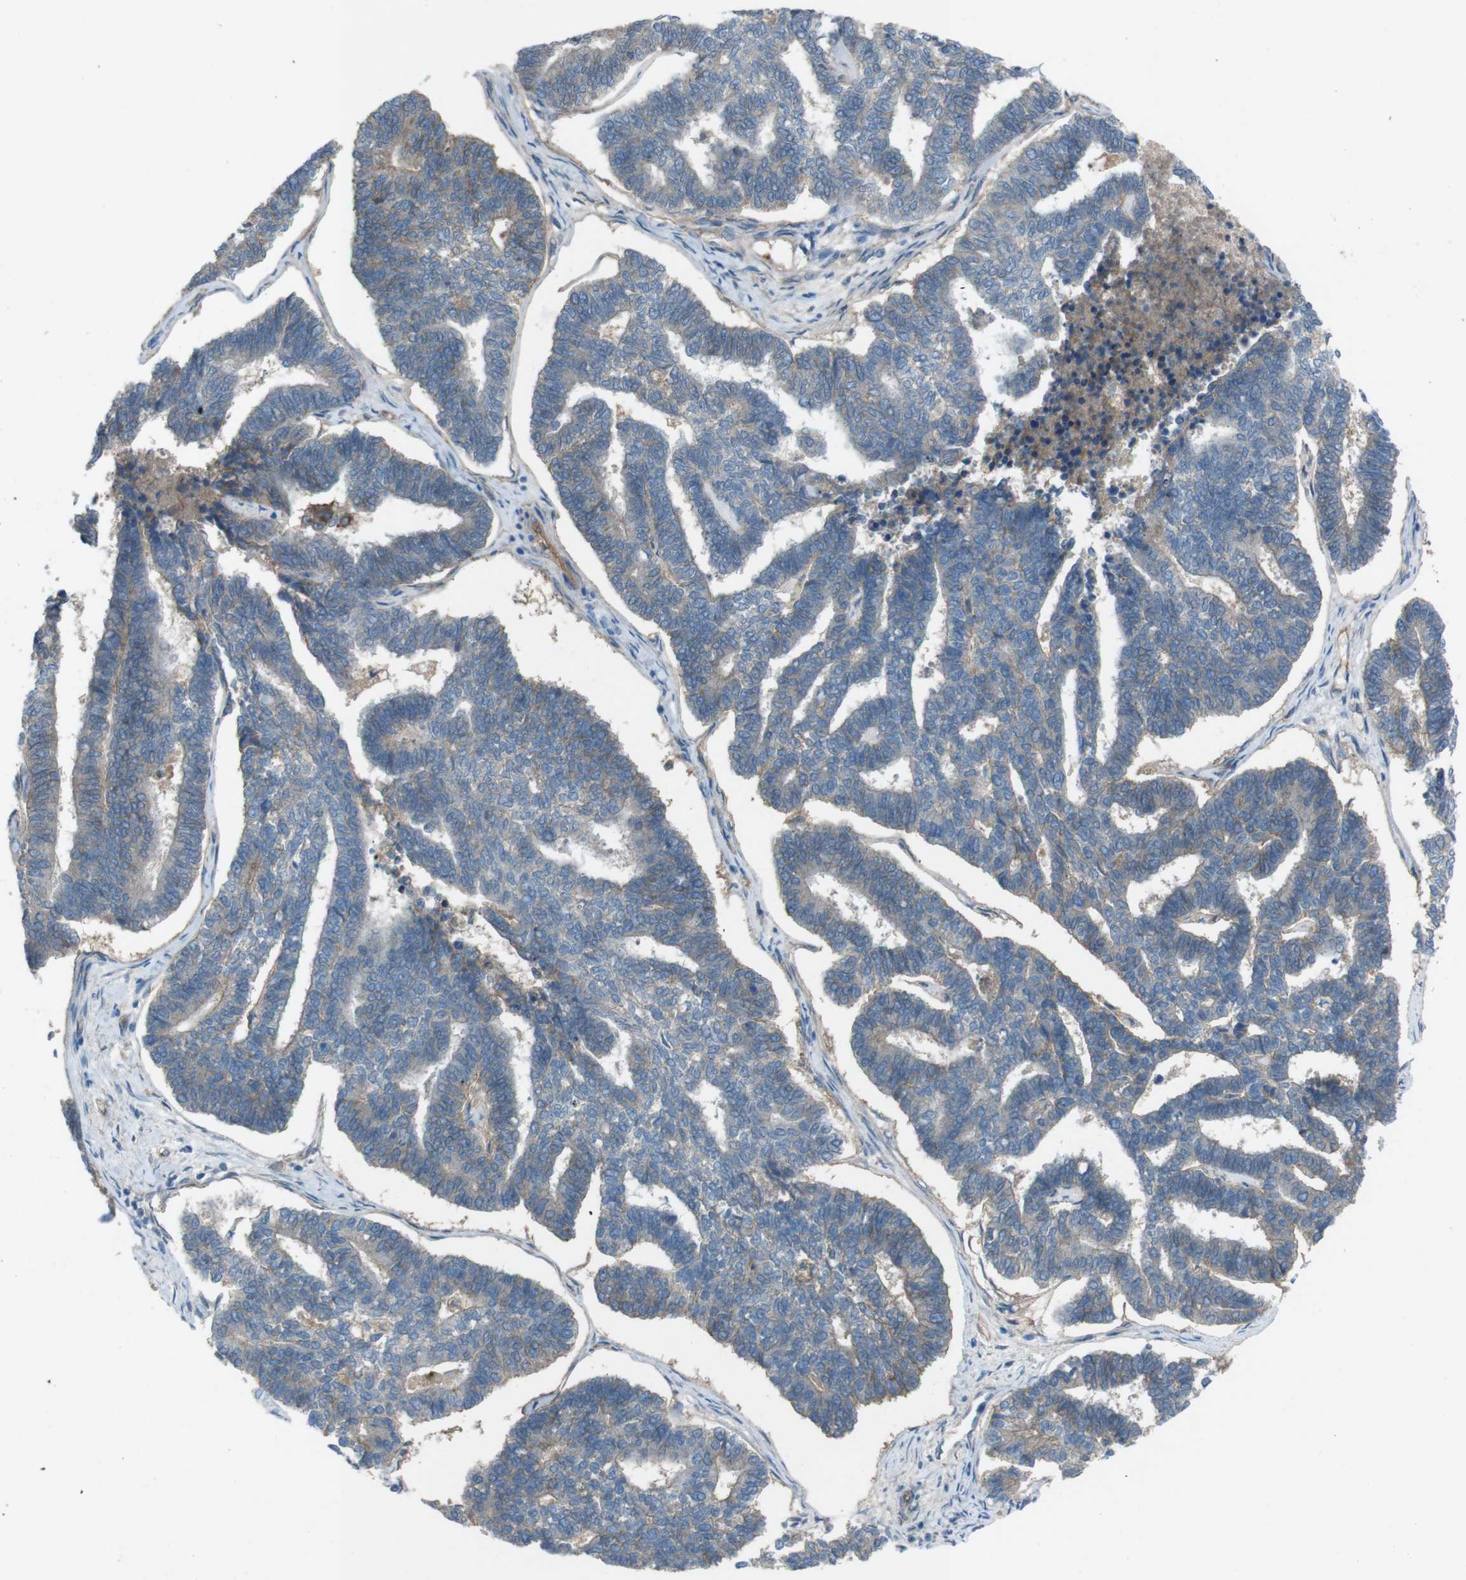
{"staining": {"intensity": "weak", "quantity": "<25%", "location": "cytoplasmic/membranous"}, "tissue": "endometrial cancer", "cell_type": "Tumor cells", "image_type": "cancer", "snomed": [{"axis": "morphology", "description": "Adenocarcinoma, NOS"}, {"axis": "topography", "description": "Endometrium"}], "caption": "Immunohistochemical staining of human endometrial cancer (adenocarcinoma) displays no significant positivity in tumor cells. (DAB immunohistochemistry (IHC) with hematoxylin counter stain).", "gene": "PVR", "patient": {"sex": "female", "age": 70}}